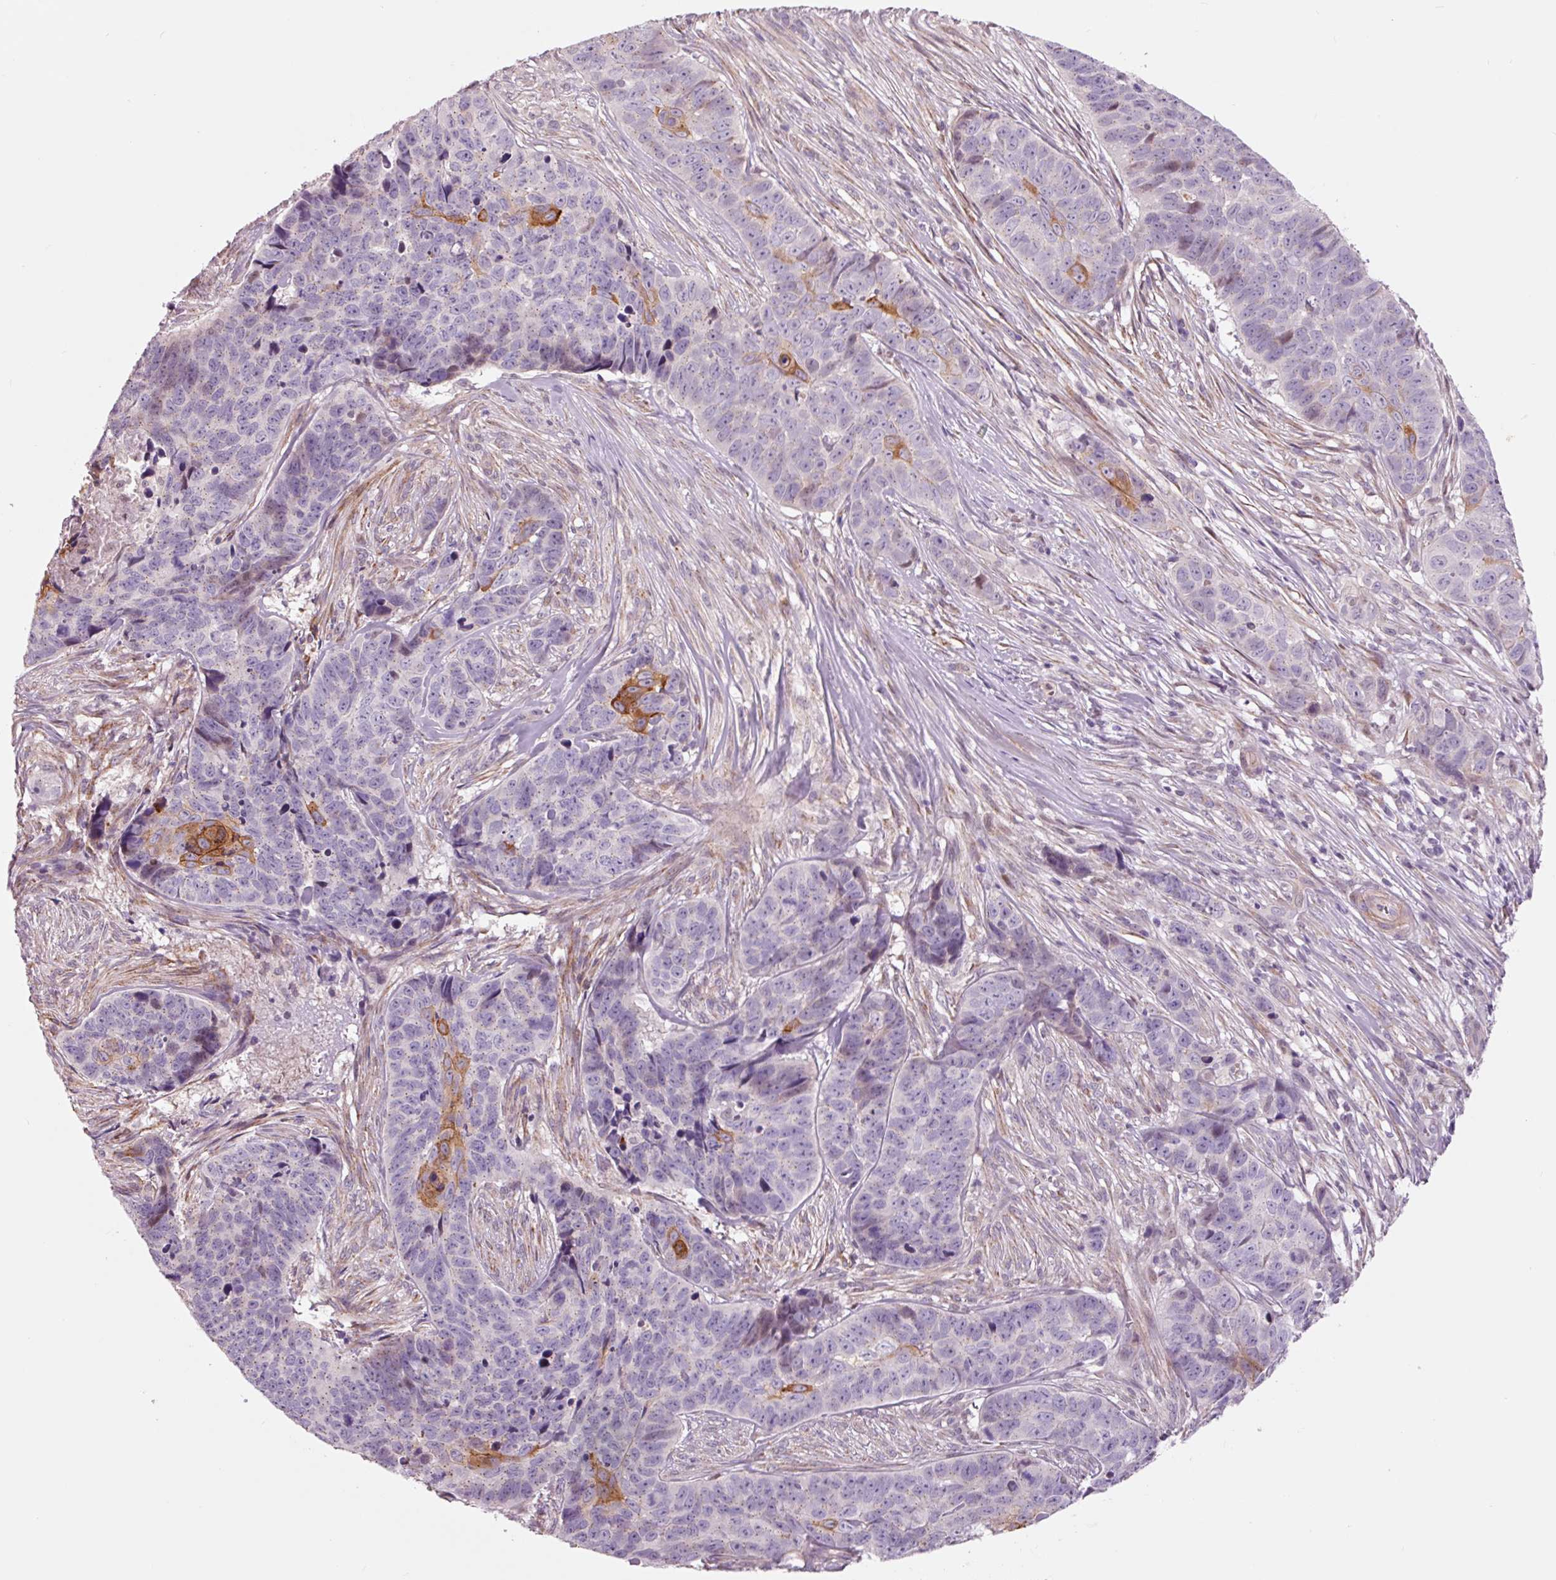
{"staining": {"intensity": "moderate", "quantity": "<25%", "location": "cytoplasmic/membranous"}, "tissue": "skin cancer", "cell_type": "Tumor cells", "image_type": "cancer", "snomed": [{"axis": "morphology", "description": "Basal cell carcinoma"}, {"axis": "topography", "description": "Skin"}], "caption": "IHC photomicrograph of neoplastic tissue: human skin basal cell carcinoma stained using immunohistochemistry (IHC) shows low levels of moderate protein expression localized specifically in the cytoplasmic/membranous of tumor cells, appearing as a cytoplasmic/membranous brown color.", "gene": "DAPP1", "patient": {"sex": "female", "age": 82}}